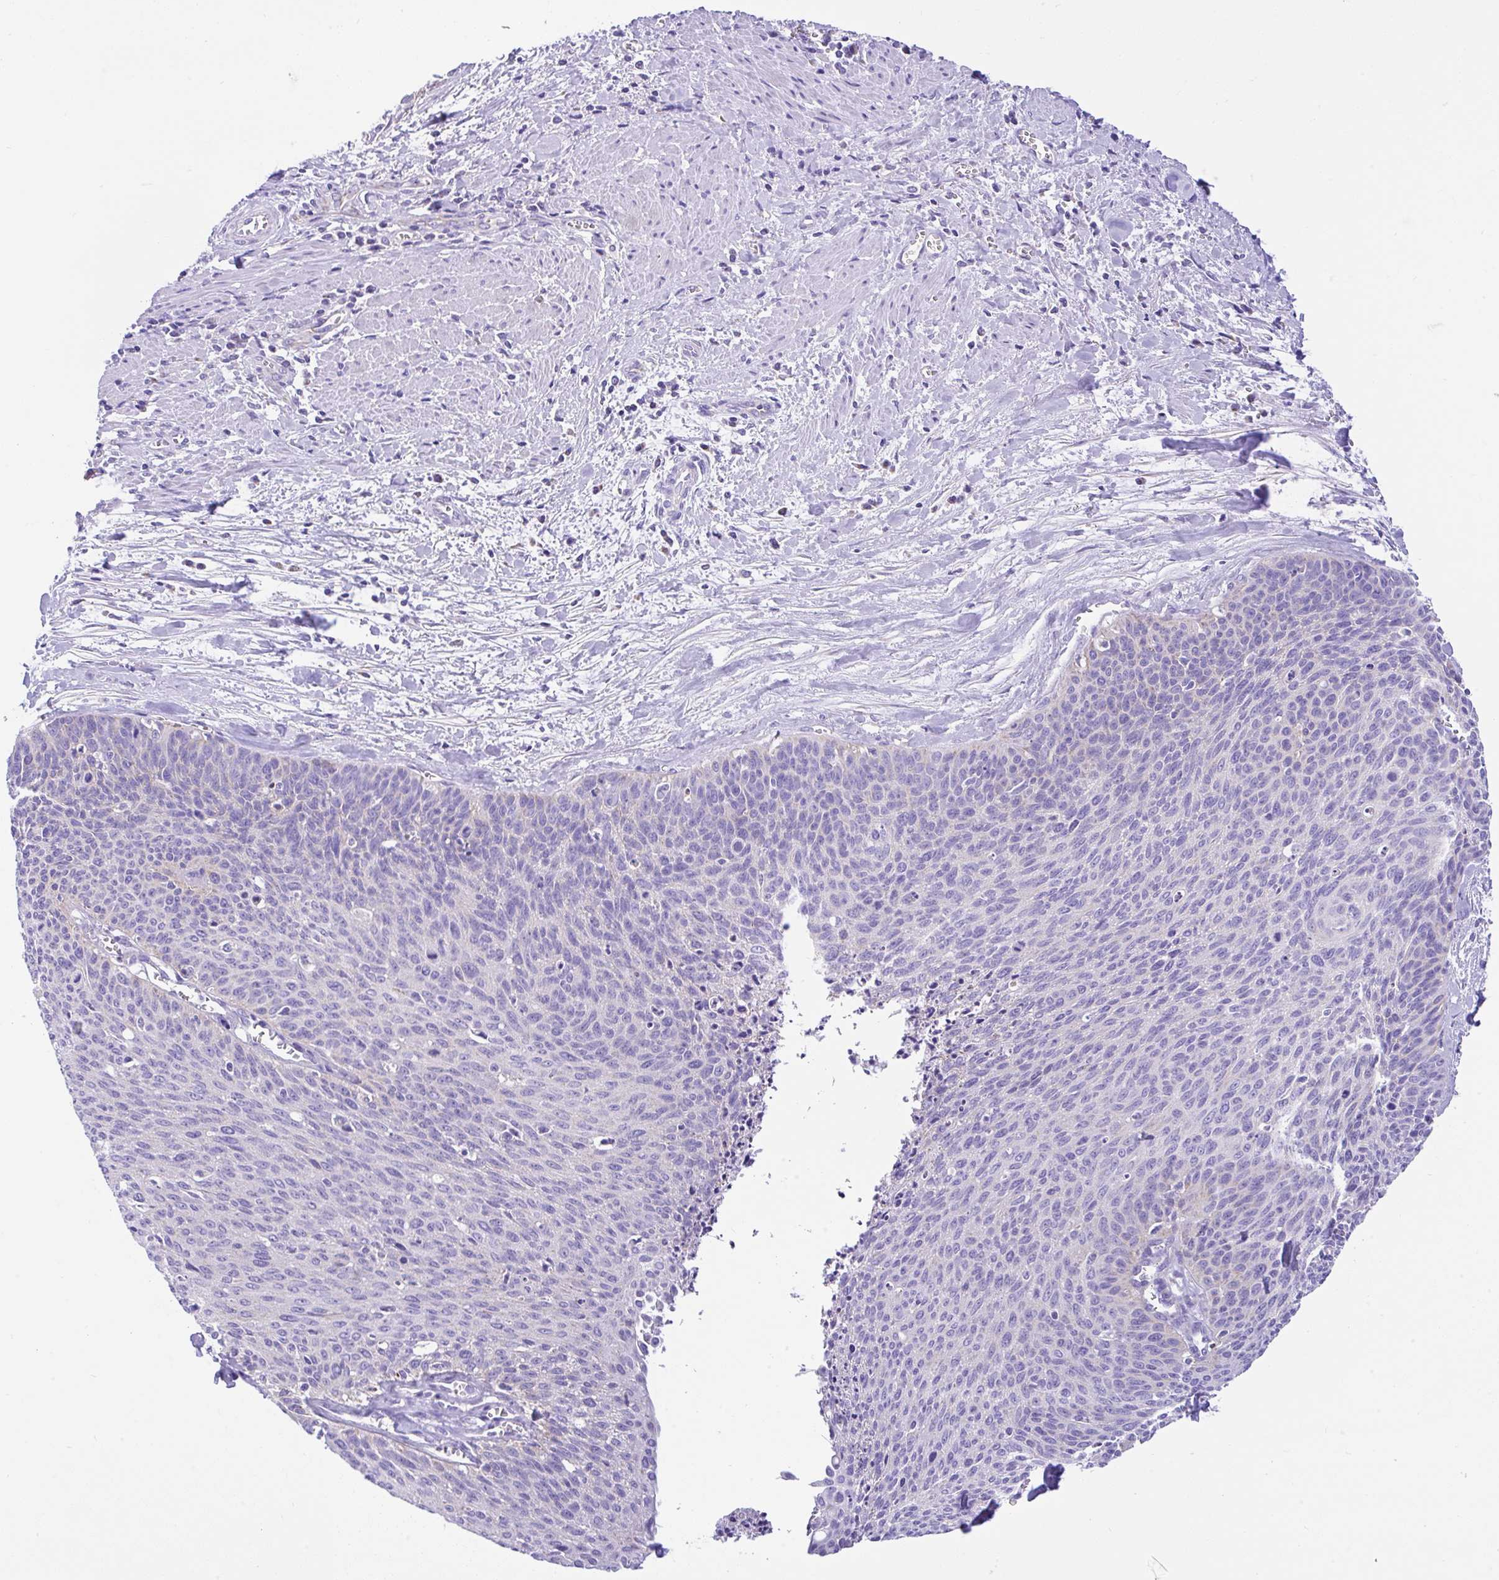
{"staining": {"intensity": "negative", "quantity": "none", "location": "none"}, "tissue": "cervical cancer", "cell_type": "Tumor cells", "image_type": "cancer", "snomed": [{"axis": "morphology", "description": "Squamous cell carcinoma, NOS"}, {"axis": "topography", "description": "Cervix"}], "caption": "High power microscopy image of an immunohistochemistry (IHC) photomicrograph of cervical cancer, revealing no significant positivity in tumor cells.", "gene": "SLC13A1", "patient": {"sex": "female", "age": 55}}